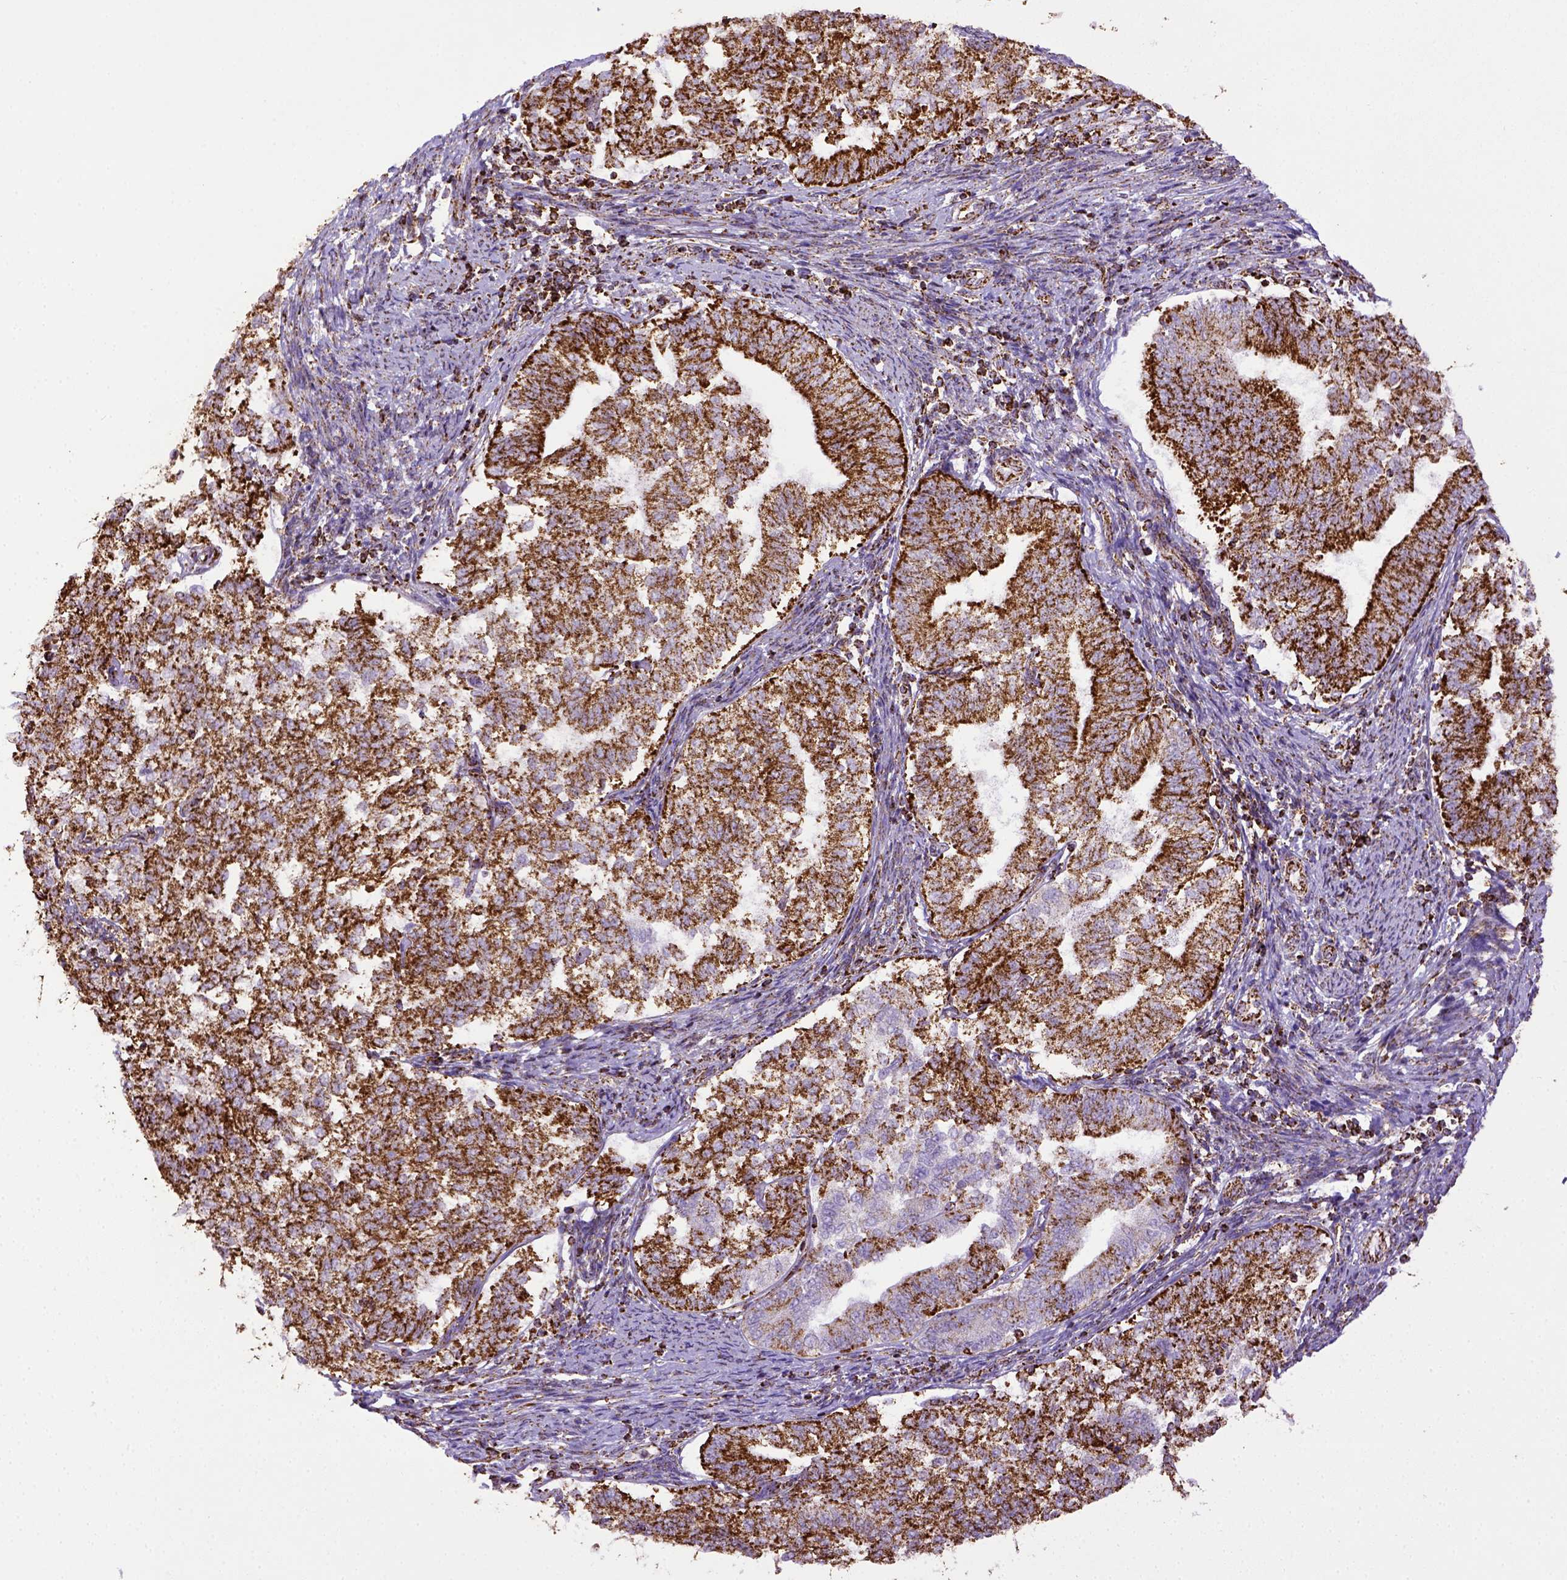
{"staining": {"intensity": "strong", "quantity": ">75%", "location": "cytoplasmic/membranous"}, "tissue": "endometrial cancer", "cell_type": "Tumor cells", "image_type": "cancer", "snomed": [{"axis": "morphology", "description": "Adenocarcinoma, NOS"}, {"axis": "topography", "description": "Endometrium"}], "caption": "This image shows endometrial cancer (adenocarcinoma) stained with immunohistochemistry to label a protein in brown. The cytoplasmic/membranous of tumor cells show strong positivity for the protein. Nuclei are counter-stained blue.", "gene": "MT-CO1", "patient": {"sex": "female", "age": 65}}